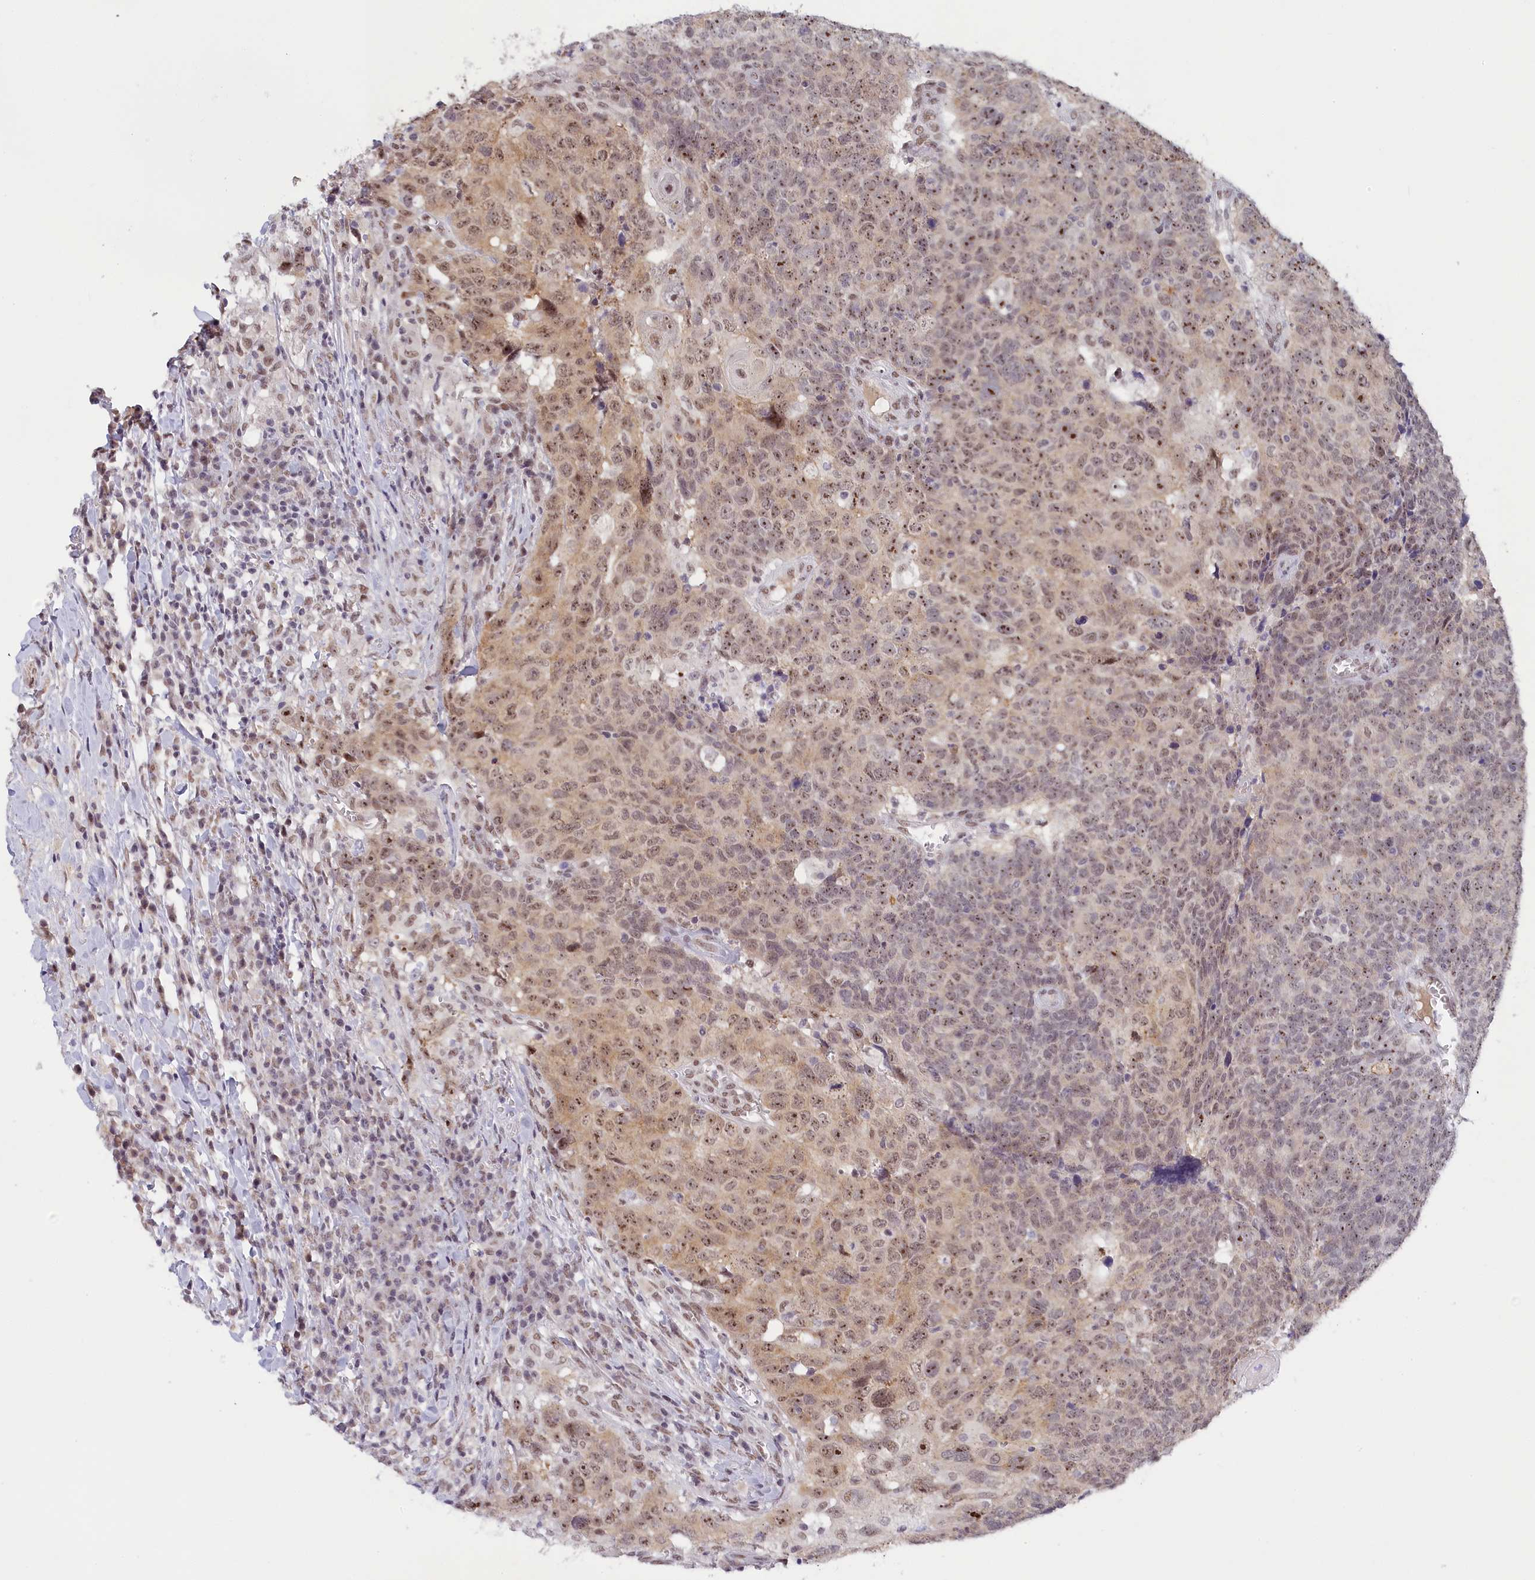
{"staining": {"intensity": "moderate", "quantity": ">75%", "location": "nuclear"}, "tissue": "head and neck cancer", "cell_type": "Tumor cells", "image_type": "cancer", "snomed": [{"axis": "morphology", "description": "Squamous cell carcinoma, NOS"}, {"axis": "topography", "description": "Head-Neck"}], "caption": "IHC (DAB) staining of human head and neck cancer (squamous cell carcinoma) shows moderate nuclear protein expression in about >75% of tumor cells. Using DAB (brown) and hematoxylin (blue) stains, captured at high magnification using brightfield microscopy.", "gene": "SEC31B", "patient": {"sex": "male", "age": 66}}